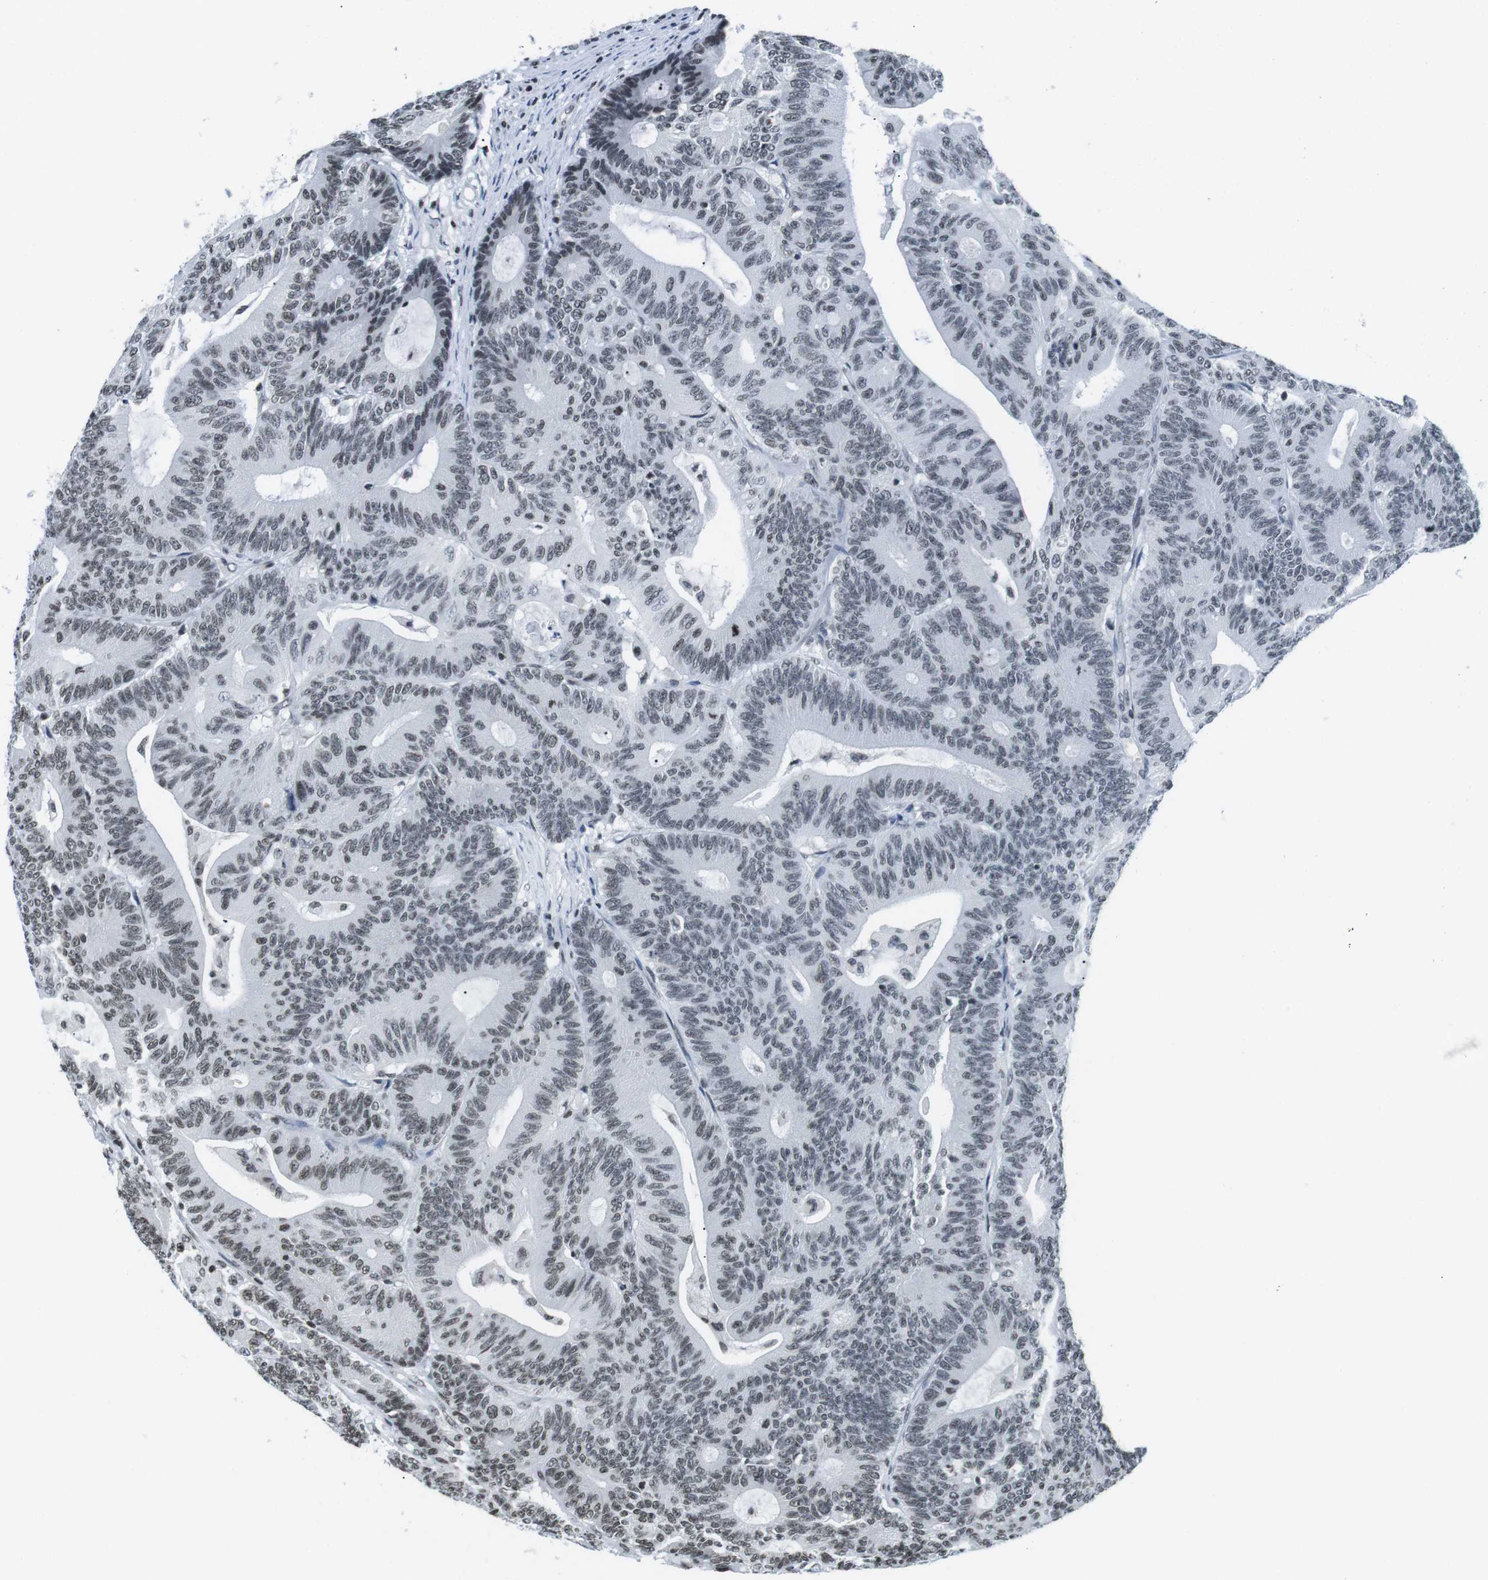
{"staining": {"intensity": "weak", "quantity": "<25%", "location": "nuclear"}, "tissue": "colorectal cancer", "cell_type": "Tumor cells", "image_type": "cancer", "snomed": [{"axis": "morphology", "description": "Adenocarcinoma, NOS"}, {"axis": "topography", "description": "Colon"}], "caption": "Immunohistochemical staining of colorectal cancer (adenocarcinoma) exhibits no significant expression in tumor cells.", "gene": "E2F2", "patient": {"sex": "female", "age": 84}}